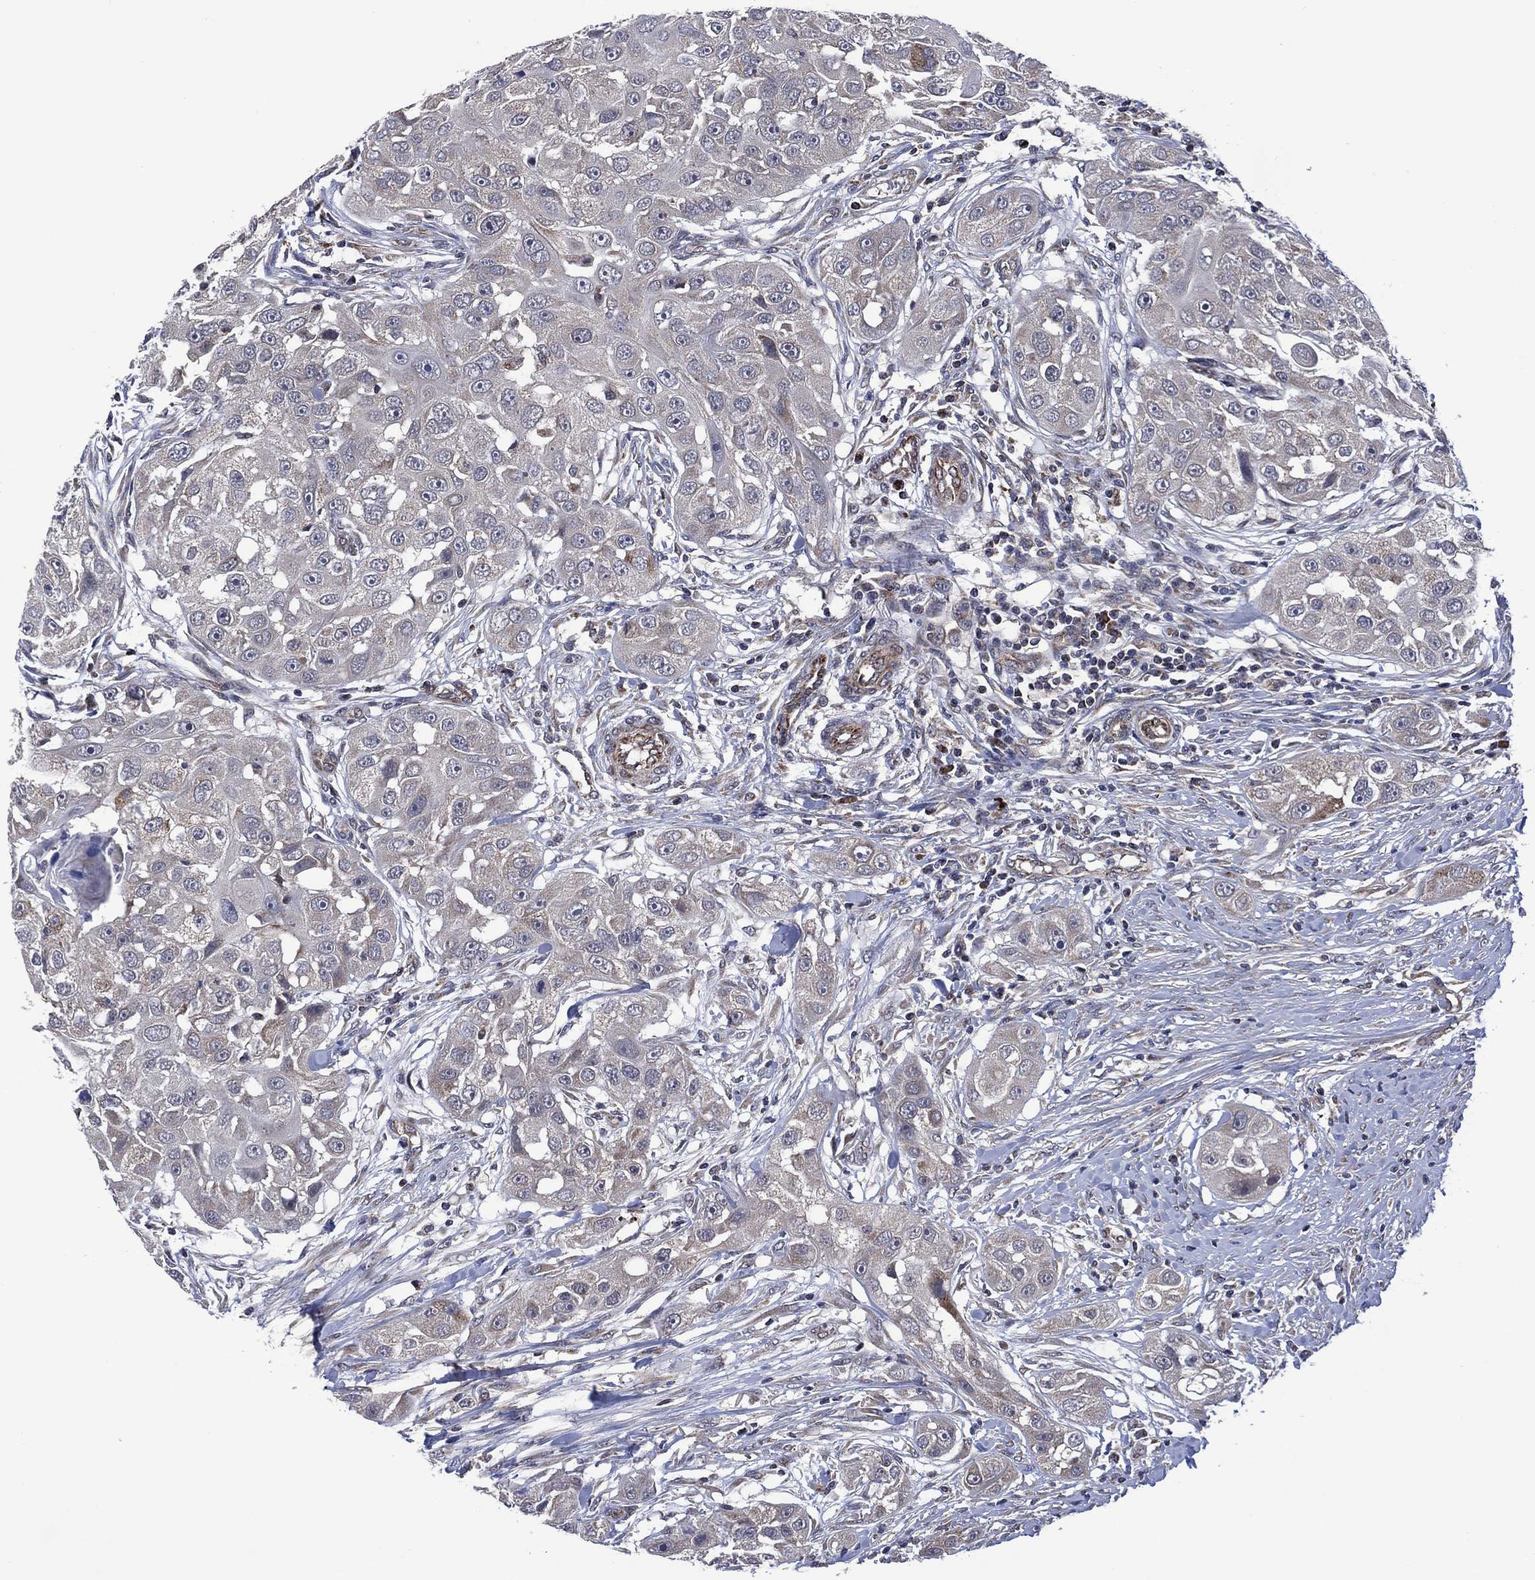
{"staining": {"intensity": "negative", "quantity": "none", "location": "none"}, "tissue": "head and neck cancer", "cell_type": "Tumor cells", "image_type": "cancer", "snomed": [{"axis": "morphology", "description": "Squamous cell carcinoma, NOS"}, {"axis": "topography", "description": "Head-Neck"}], "caption": "Immunohistochemistry photomicrograph of human squamous cell carcinoma (head and neck) stained for a protein (brown), which demonstrates no positivity in tumor cells.", "gene": "HTD2", "patient": {"sex": "male", "age": 51}}